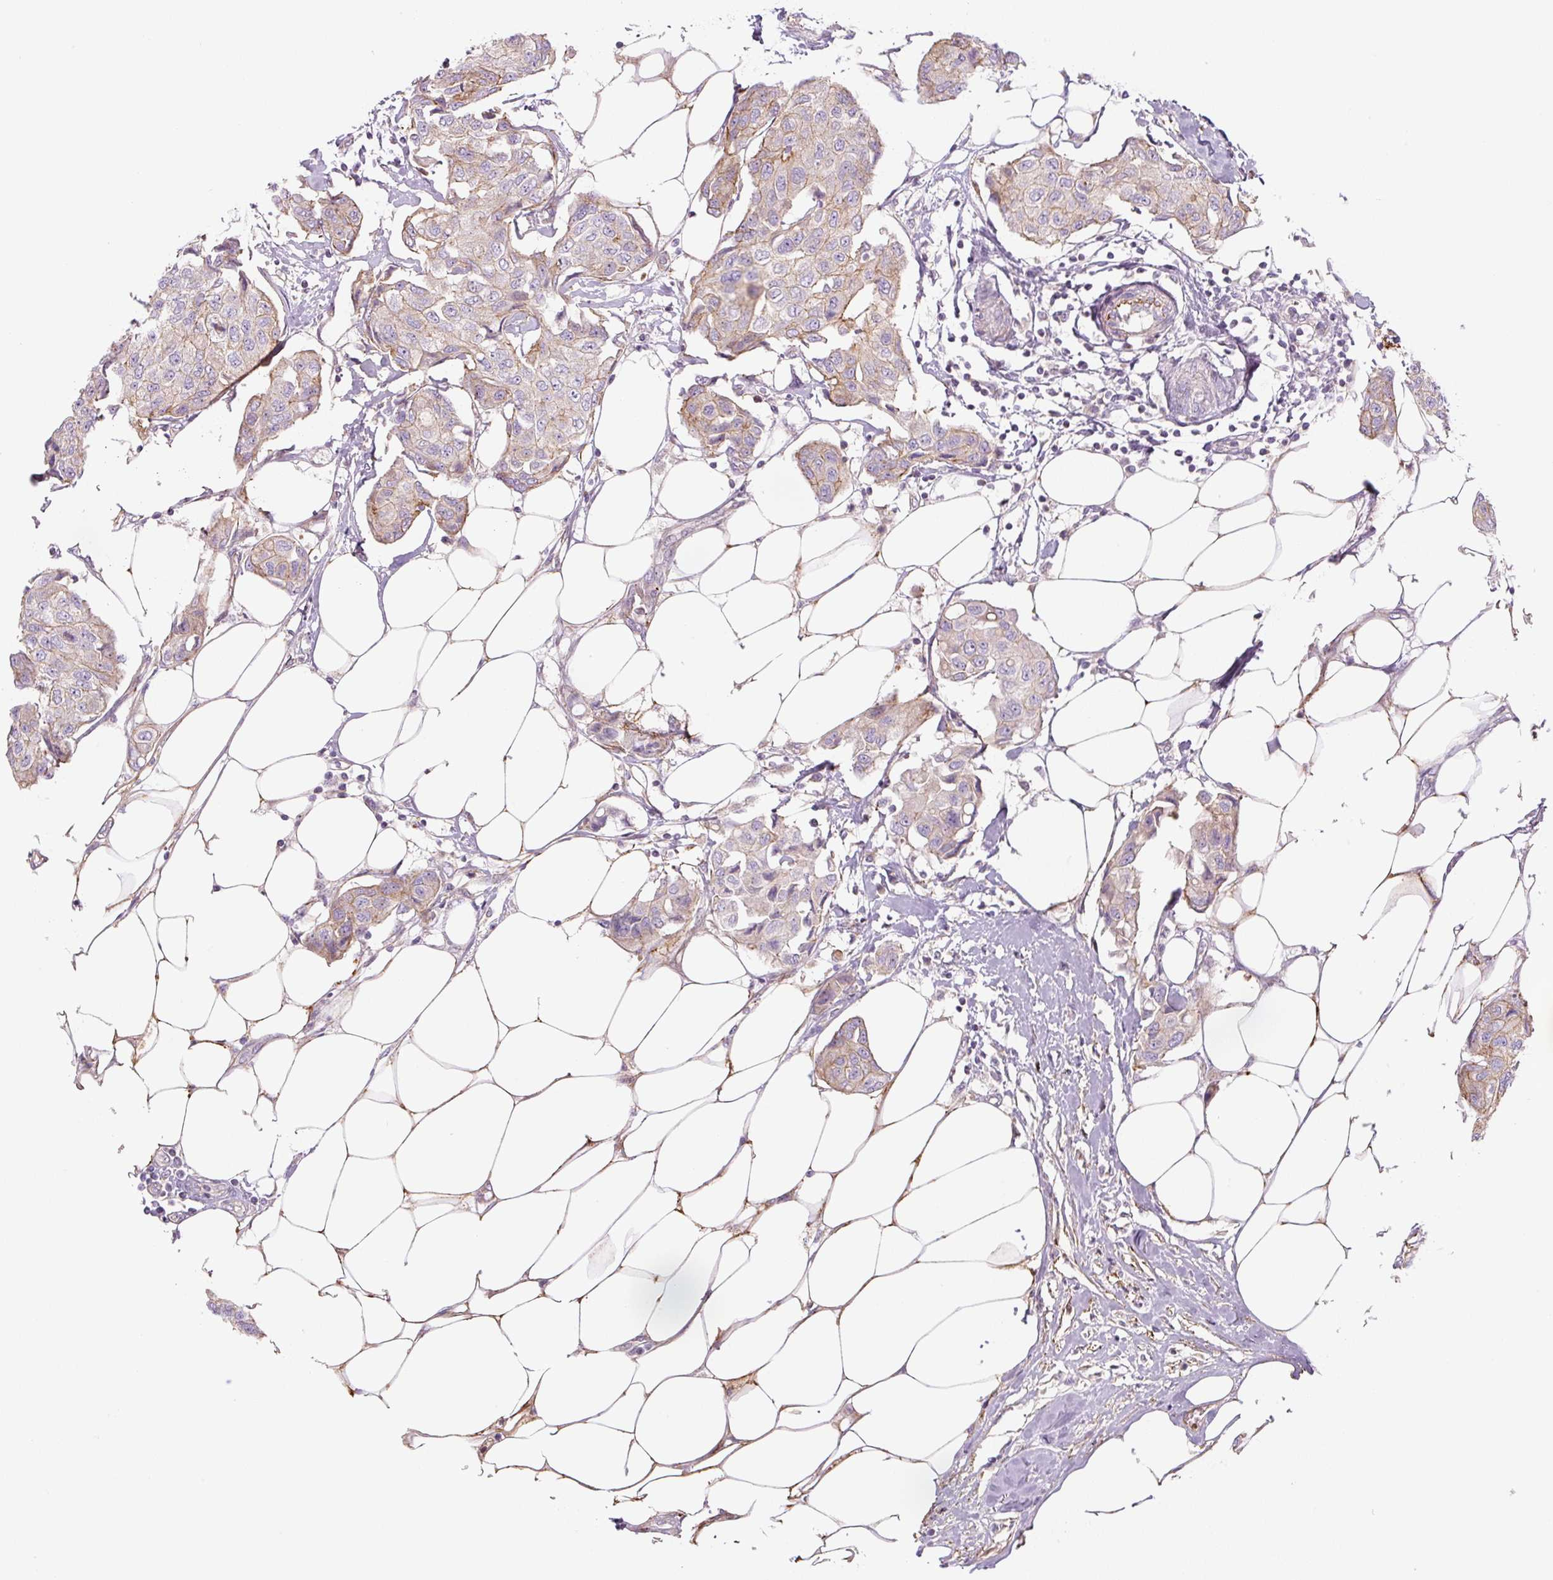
{"staining": {"intensity": "moderate", "quantity": "25%-75%", "location": "cytoplasmic/membranous"}, "tissue": "breast cancer", "cell_type": "Tumor cells", "image_type": "cancer", "snomed": [{"axis": "morphology", "description": "Duct carcinoma"}, {"axis": "topography", "description": "Breast"}, {"axis": "topography", "description": "Lymph node"}], "caption": "Moderate cytoplasmic/membranous protein expression is appreciated in approximately 25%-75% of tumor cells in breast cancer. The protein is shown in brown color, while the nuclei are stained blue.", "gene": "CCNI2", "patient": {"sex": "female", "age": 80}}